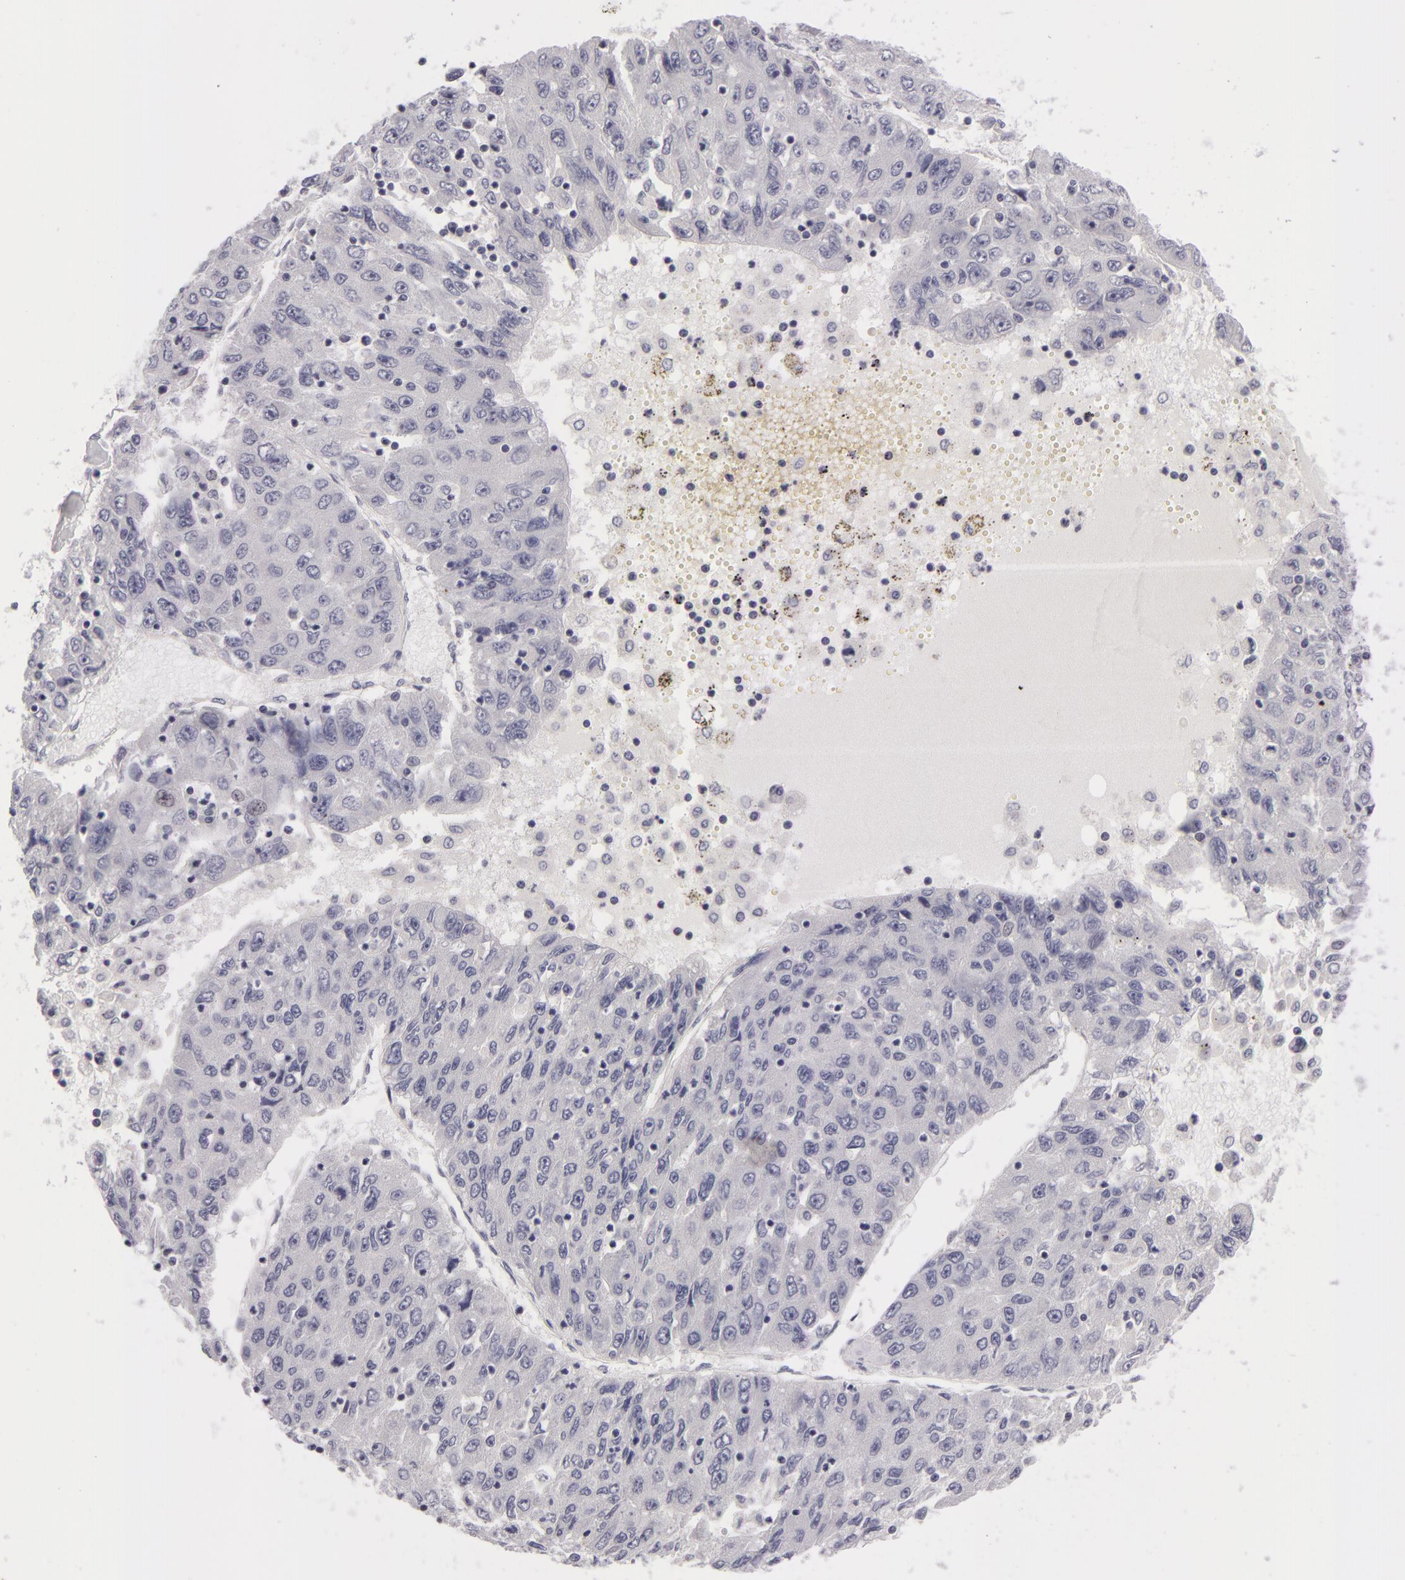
{"staining": {"intensity": "negative", "quantity": "none", "location": "none"}, "tissue": "liver cancer", "cell_type": "Tumor cells", "image_type": "cancer", "snomed": [{"axis": "morphology", "description": "Carcinoma, Hepatocellular, NOS"}, {"axis": "topography", "description": "Liver"}], "caption": "Tumor cells are negative for protein expression in human liver hepatocellular carcinoma.", "gene": "NLGN4X", "patient": {"sex": "male", "age": 49}}